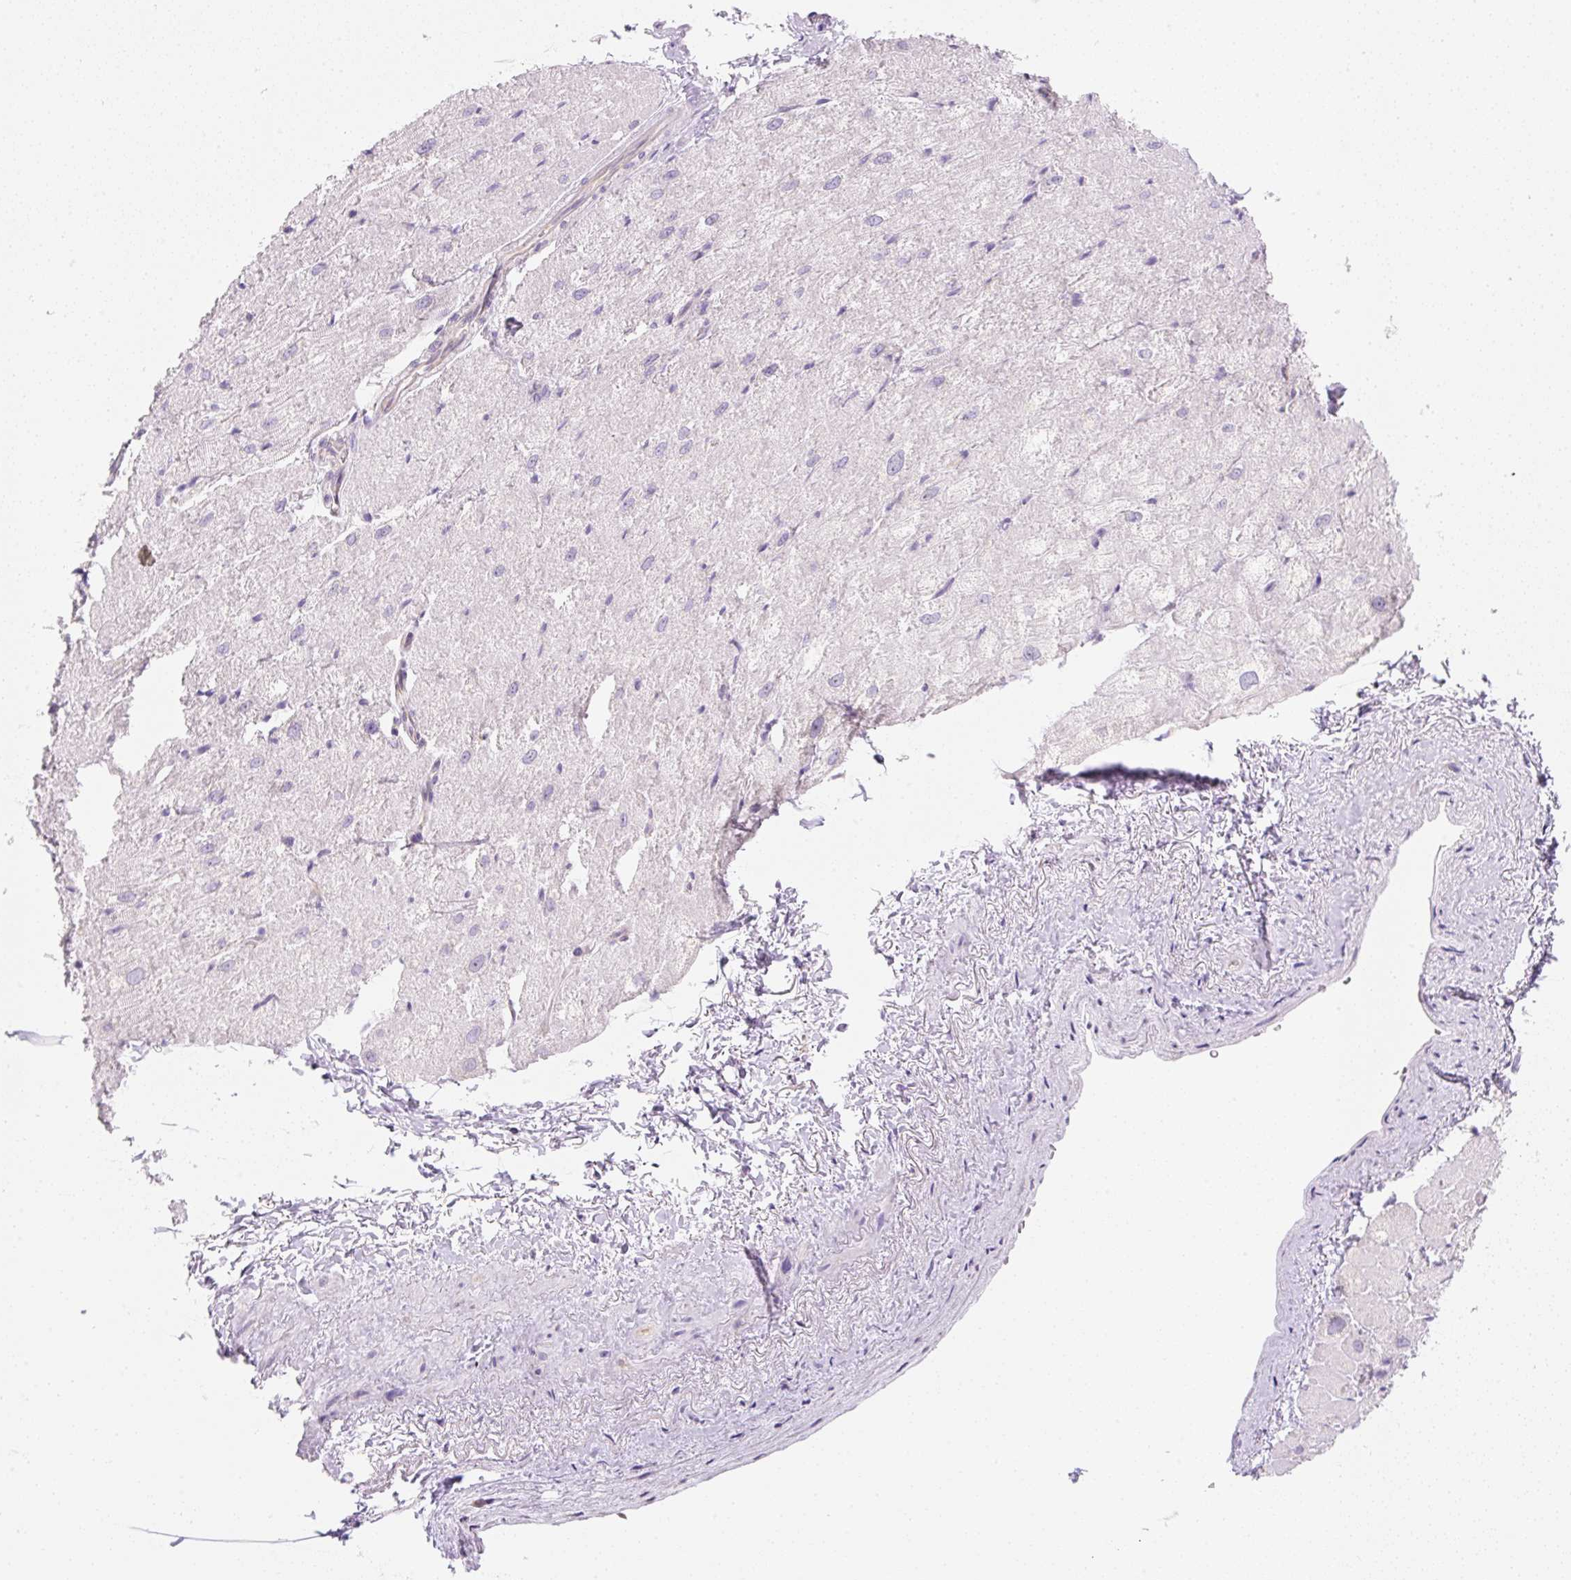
{"staining": {"intensity": "negative", "quantity": "none", "location": "none"}, "tissue": "heart muscle", "cell_type": "Cardiomyocytes", "image_type": "normal", "snomed": [{"axis": "morphology", "description": "Normal tissue, NOS"}, {"axis": "topography", "description": "Heart"}], "caption": "The image shows no significant positivity in cardiomyocytes of heart muscle.", "gene": "RPL18A", "patient": {"sex": "male", "age": 62}}